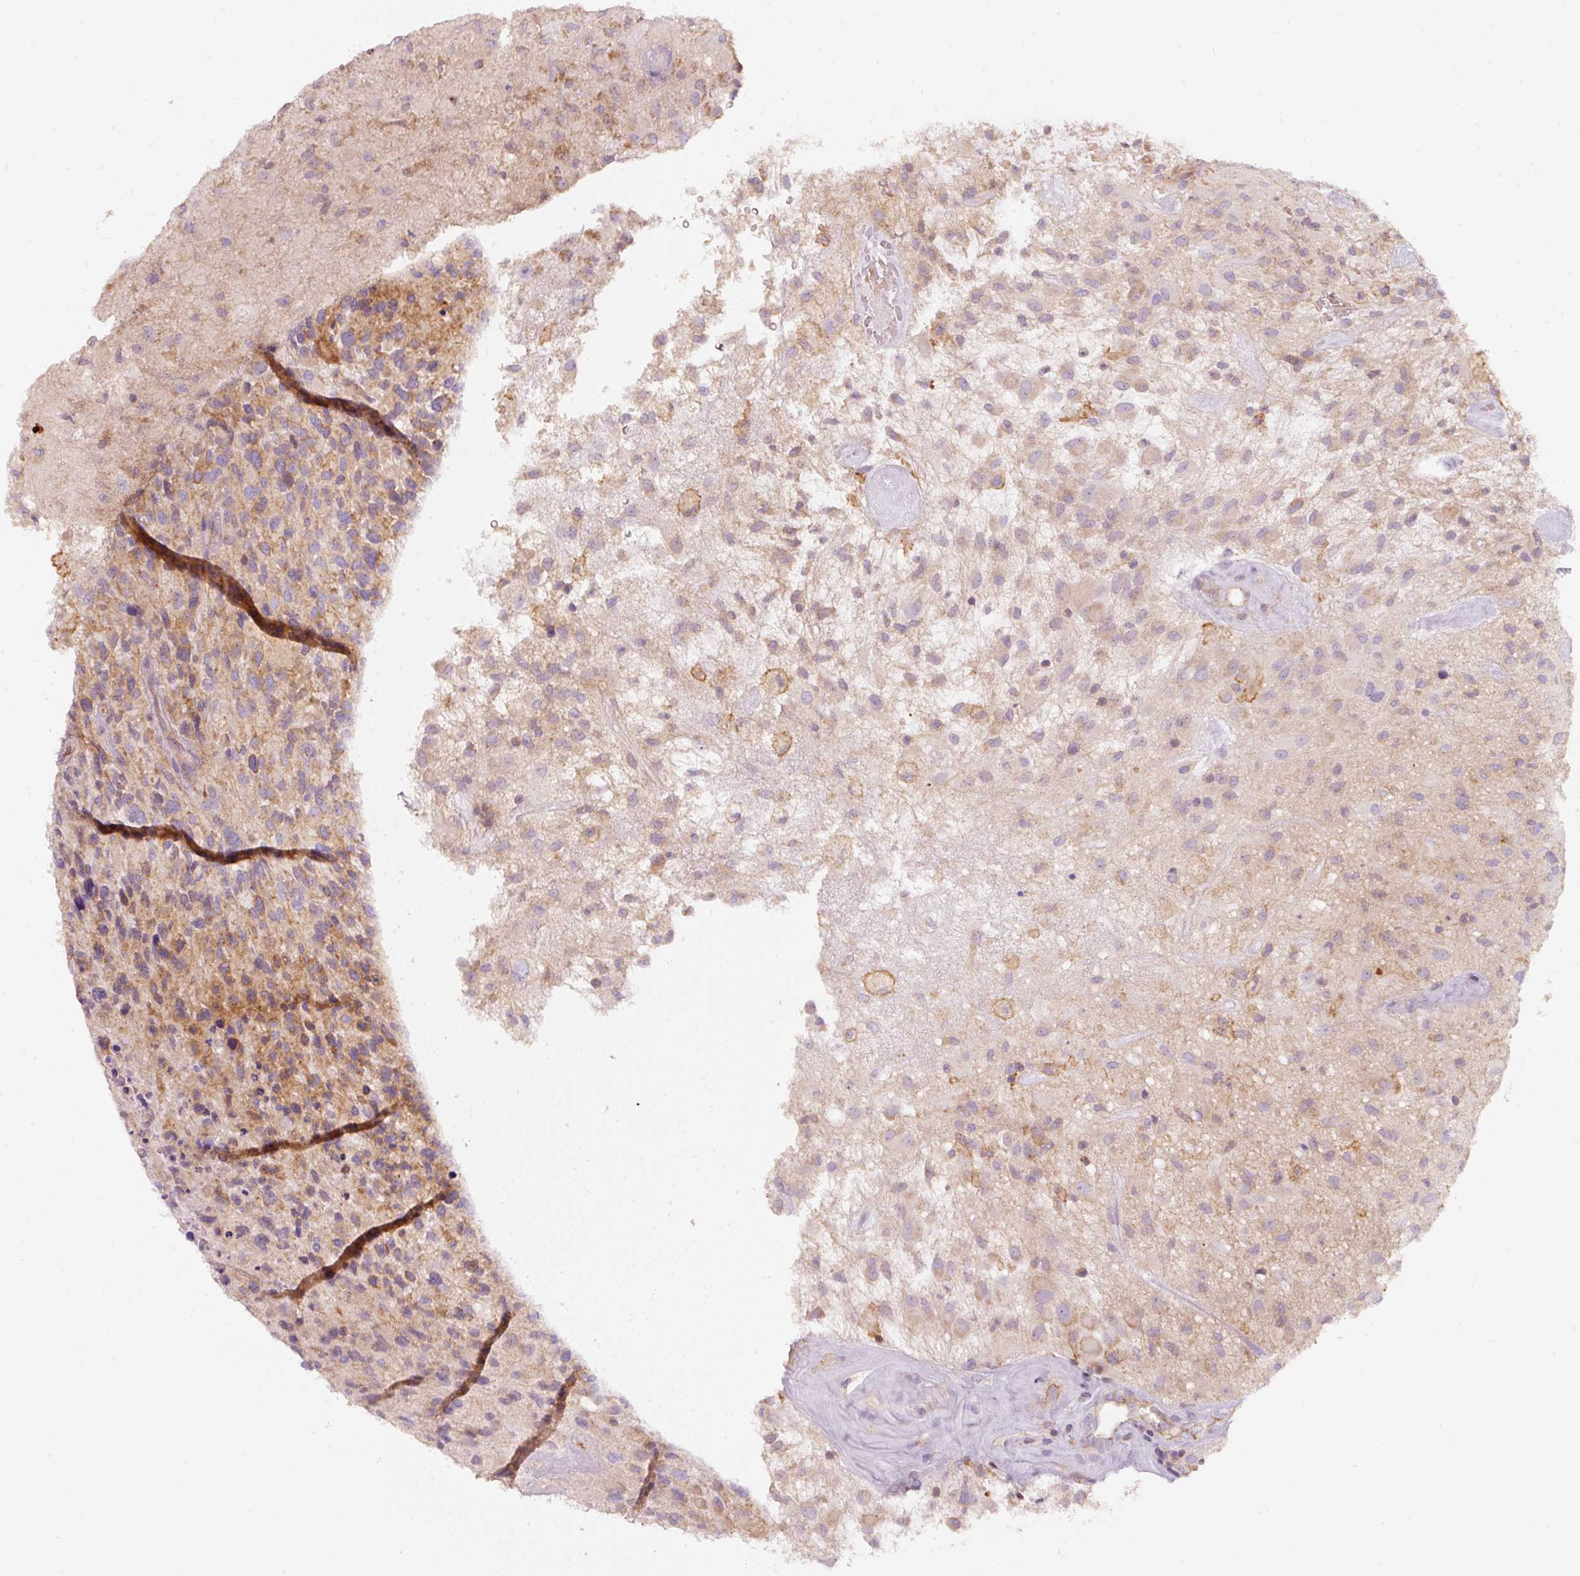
{"staining": {"intensity": "weak", "quantity": "<25%", "location": "cytoplasmic/membranous"}, "tissue": "glioma", "cell_type": "Tumor cells", "image_type": "cancer", "snomed": [{"axis": "morphology", "description": "Glioma, malignant, High grade"}, {"axis": "topography", "description": "Brain"}], "caption": "Immunohistochemistry (IHC) of human malignant glioma (high-grade) displays no positivity in tumor cells.", "gene": "IQGAP2", "patient": {"sex": "female", "age": 67}}